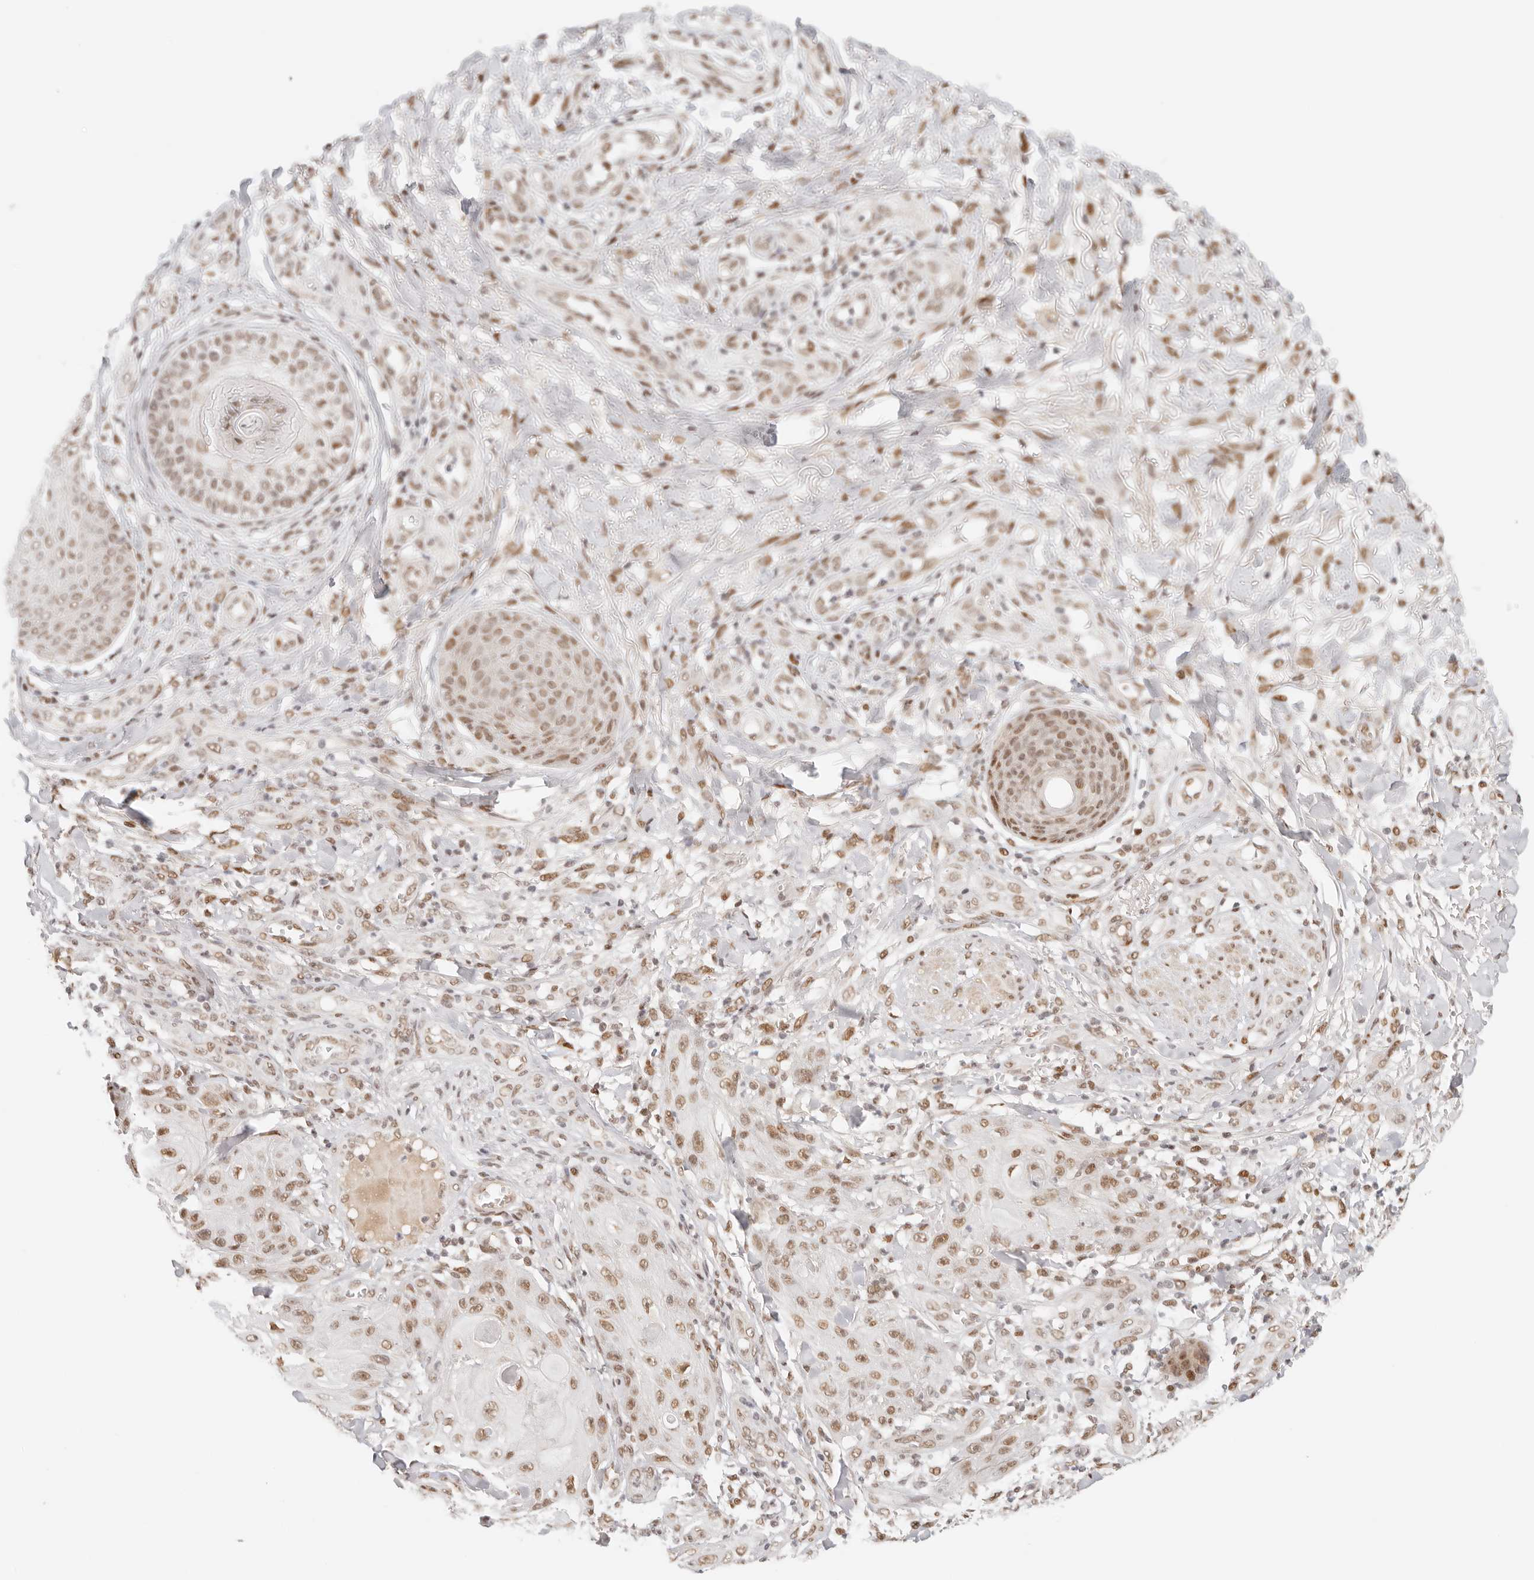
{"staining": {"intensity": "moderate", "quantity": ">75%", "location": "nuclear"}, "tissue": "skin cancer", "cell_type": "Tumor cells", "image_type": "cancer", "snomed": [{"axis": "morphology", "description": "Squamous cell carcinoma, NOS"}, {"axis": "topography", "description": "Skin"}], "caption": "Skin cancer tissue displays moderate nuclear staining in about >75% of tumor cells, visualized by immunohistochemistry. The protein is shown in brown color, while the nuclei are stained blue.", "gene": "HOXC5", "patient": {"sex": "male", "age": 74}}